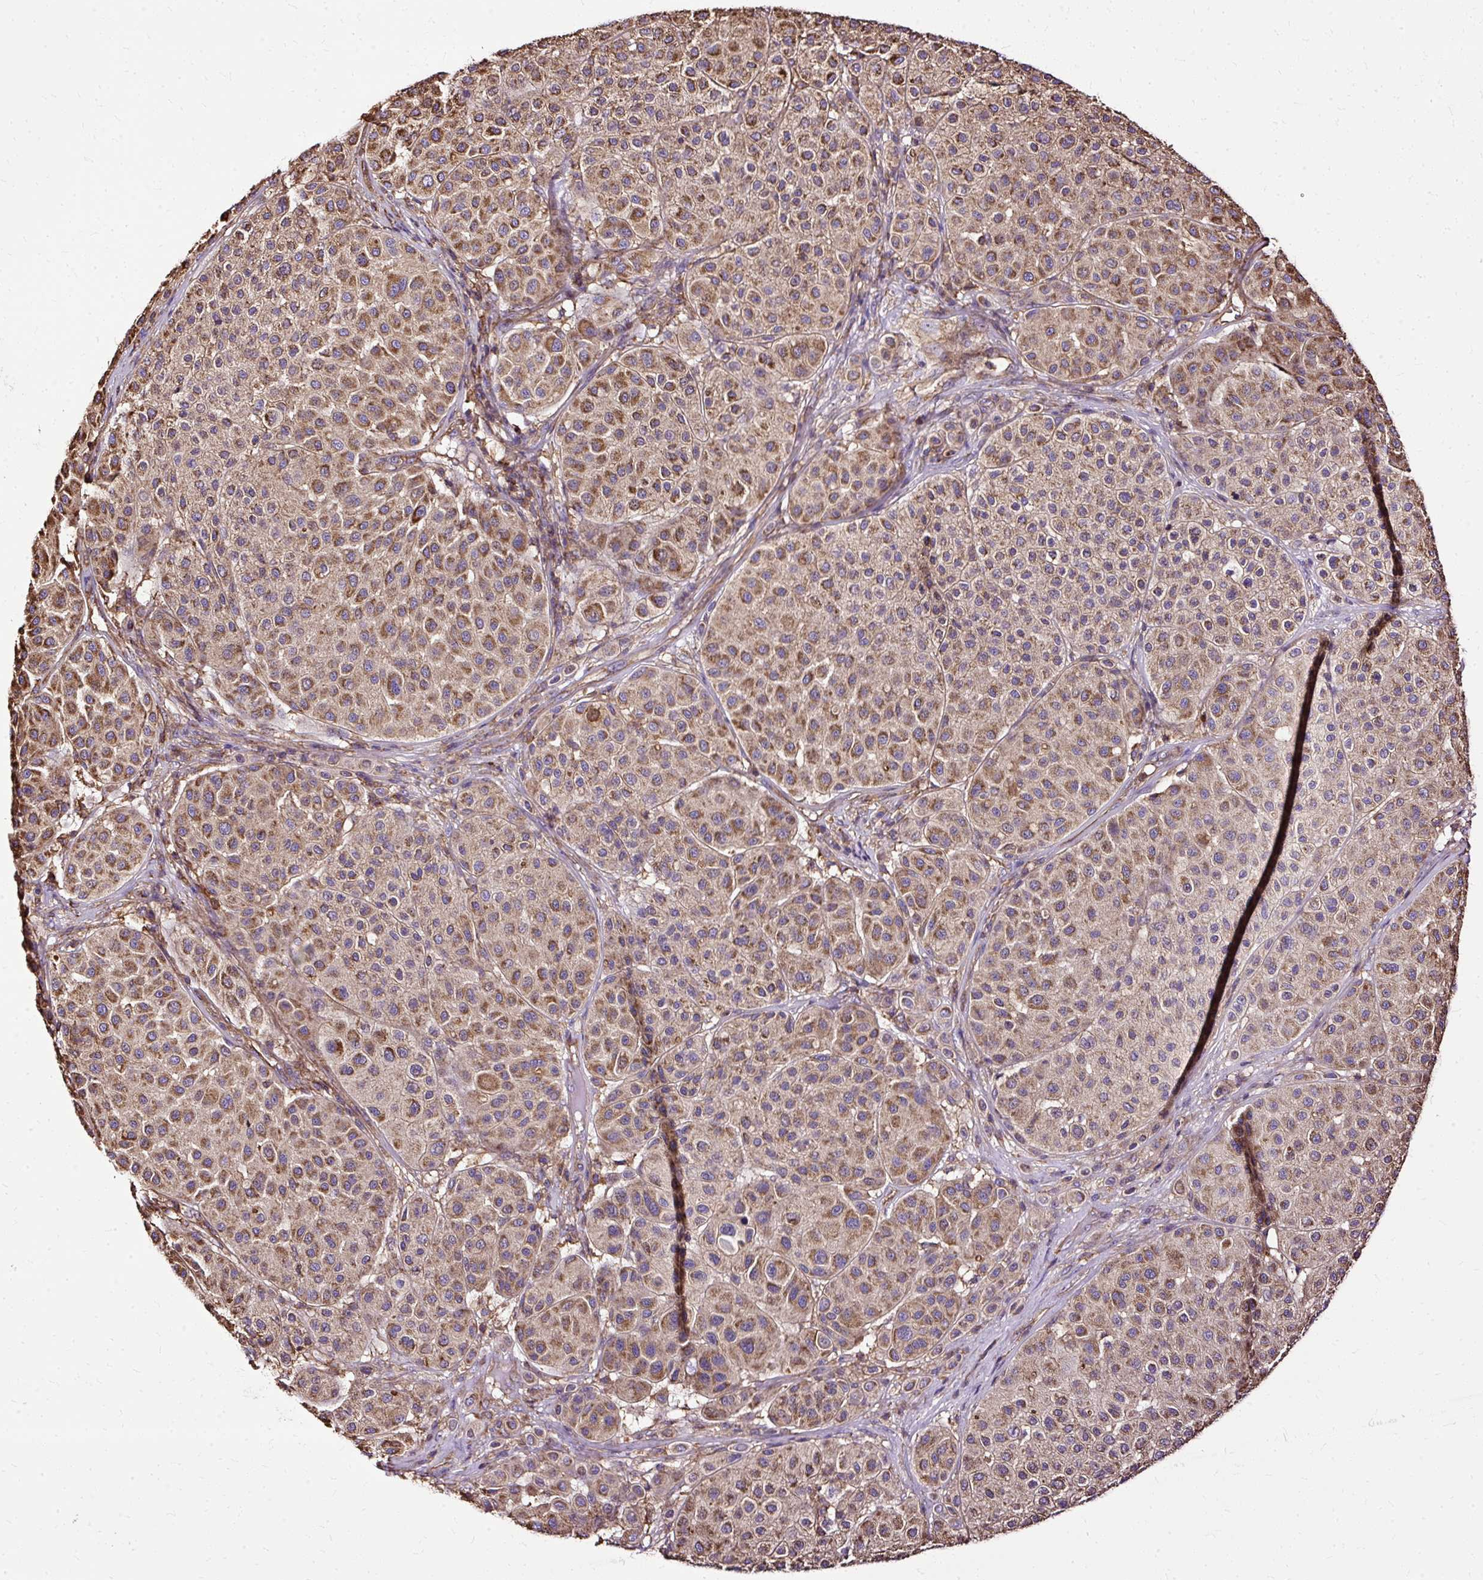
{"staining": {"intensity": "moderate", "quantity": ">75%", "location": "cytoplasmic/membranous"}, "tissue": "melanoma", "cell_type": "Tumor cells", "image_type": "cancer", "snomed": [{"axis": "morphology", "description": "Malignant melanoma, Metastatic site"}, {"axis": "topography", "description": "Smooth muscle"}], "caption": "A brown stain labels moderate cytoplasmic/membranous expression of a protein in melanoma tumor cells.", "gene": "KLHL11", "patient": {"sex": "male", "age": 41}}